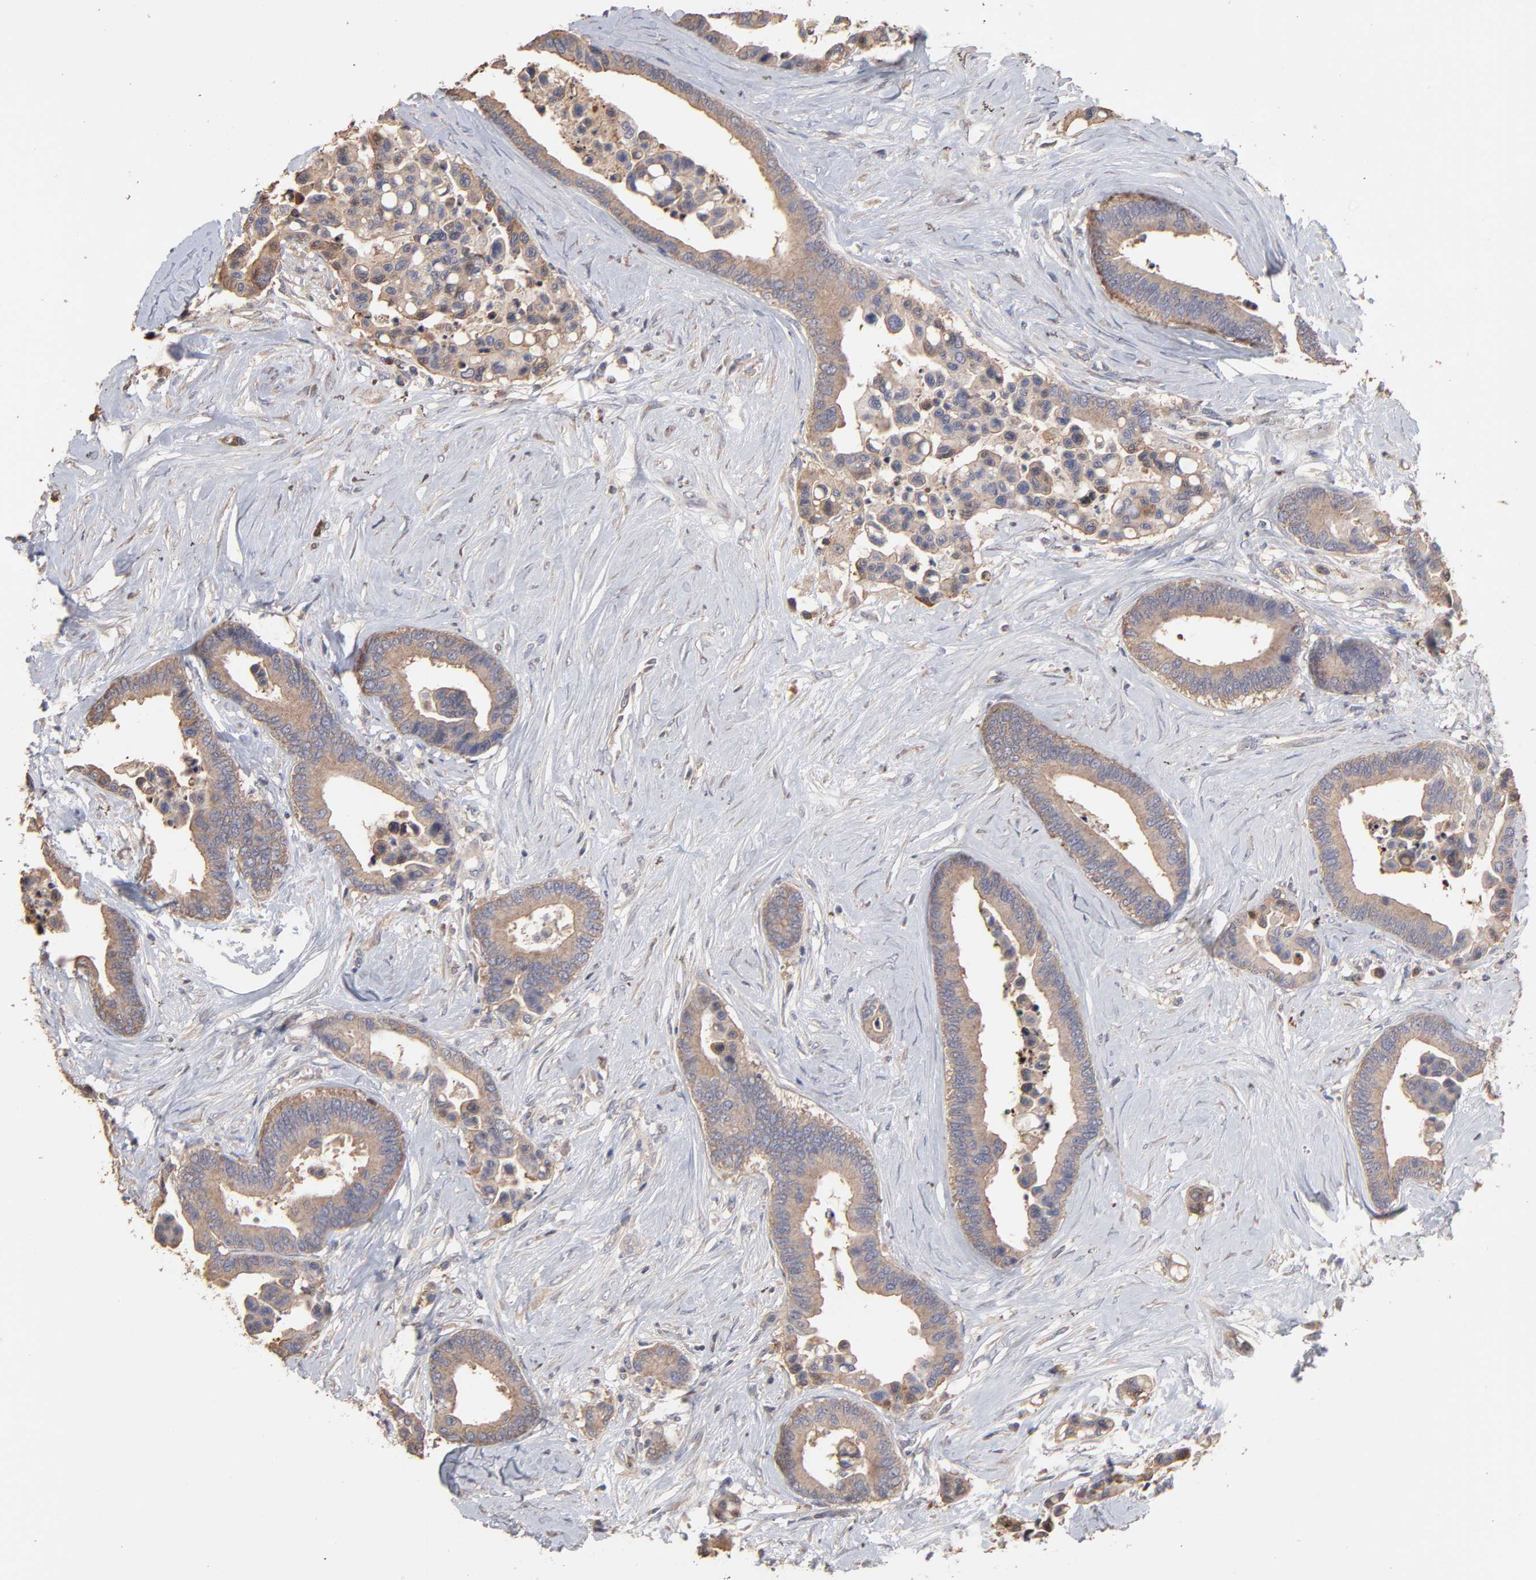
{"staining": {"intensity": "weak", "quantity": ">75%", "location": "cytoplasmic/membranous"}, "tissue": "colorectal cancer", "cell_type": "Tumor cells", "image_type": "cancer", "snomed": [{"axis": "morphology", "description": "Adenocarcinoma, NOS"}, {"axis": "topography", "description": "Colon"}], "caption": "This is a photomicrograph of immunohistochemistry staining of colorectal cancer (adenocarcinoma), which shows weak staining in the cytoplasmic/membranous of tumor cells.", "gene": "TANGO2", "patient": {"sex": "male", "age": 82}}